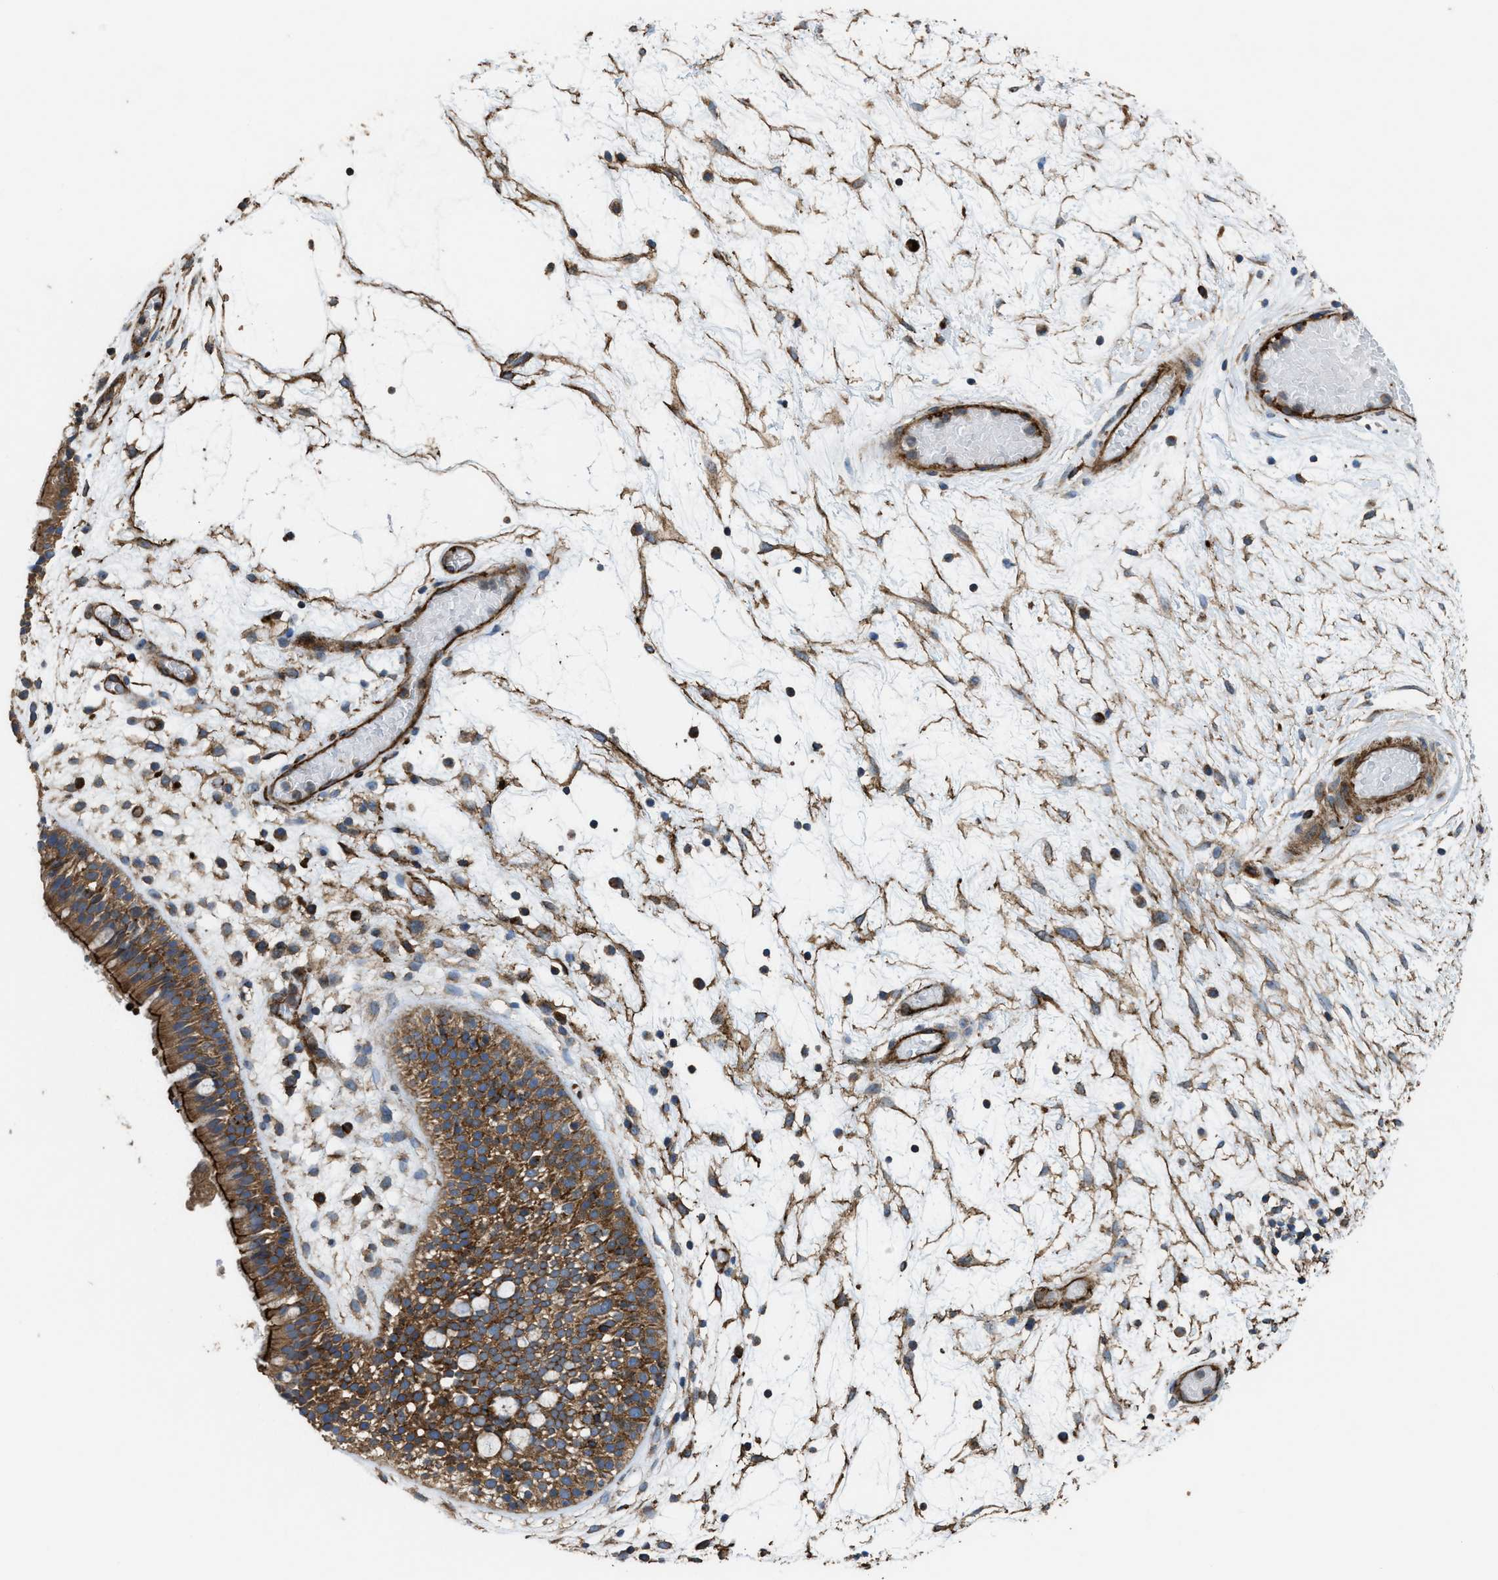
{"staining": {"intensity": "moderate", "quantity": ">75%", "location": "cytoplasmic/membranous"}, "tissue": "nasopharynx", "cell_type": "Respiratory epithelial cells", "image_type": "normal", "snomed": [{"axis": "morphology", "description": "Normal tissue, NOS"}, {"axis": "morphology", "description": "Inflammation, NOS"}, {"axis": "topography", "description": "Nasopharynx"}], "caption": "A micrograph of human nasopharynx stained for a protein reveals moderate cytoplasmic/membranous brown staining in respiratory epithelial cells. (DAB IHC, brown staining for protein, blue staining for nuclei).", "gene": "EGLN1", "patient": {"sex": "male", "age": 48}}